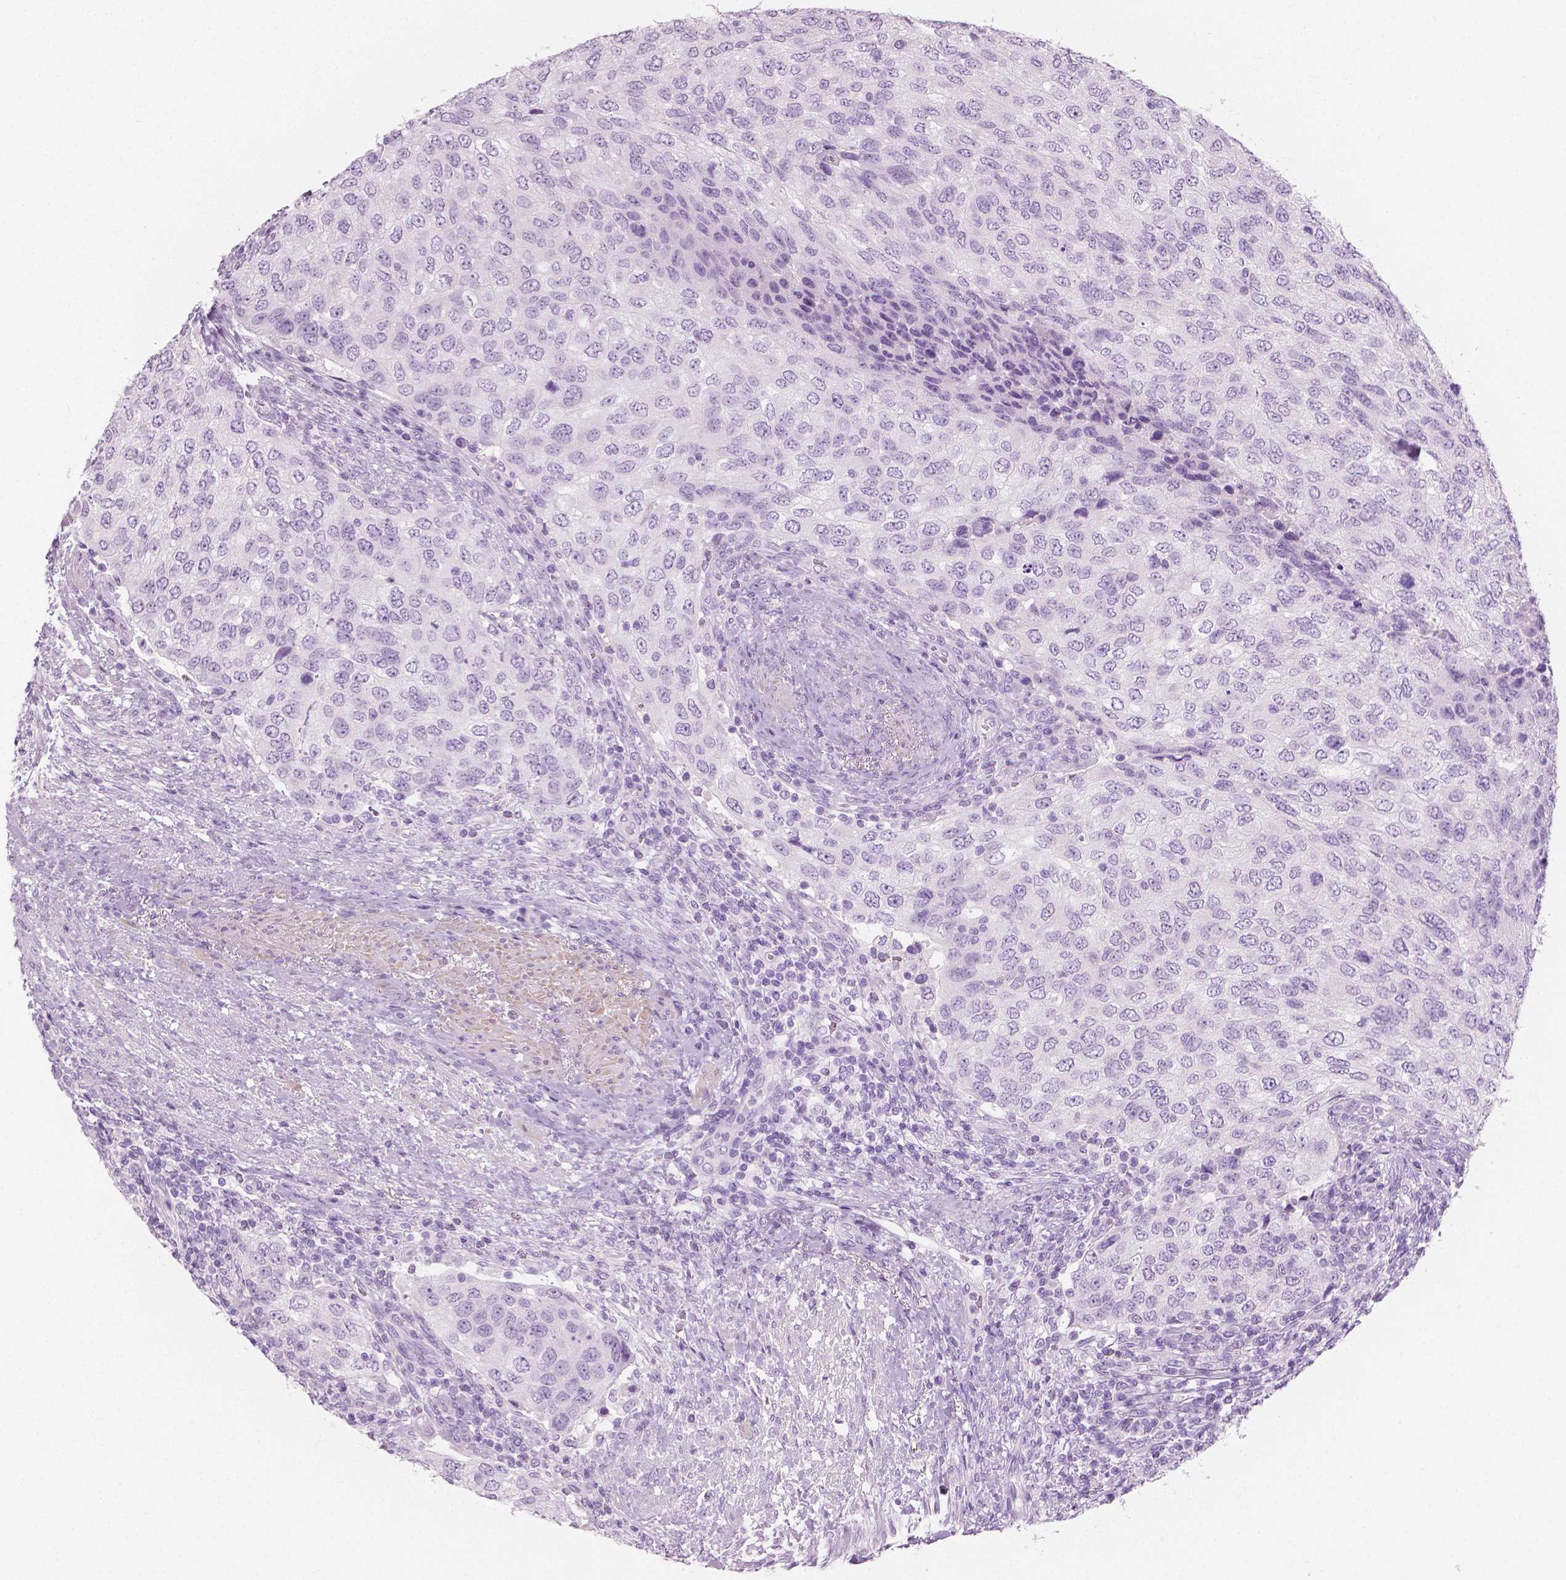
{"staining": {"intensity": "negative", "quantity": "none", "location": "none"}, "tissue": "urothelial cancer", "cell_type": "Tumor cells", "image_type": "cancer", "snomed": [{"axis": "morphology", "description": "Urothelial carcinoma, High grade"}, {"axis": "topography", "description": "Urinary bladder"}], "caption": "IHC photomicrograph of neoplastic tissue: human urothelial carcinoma (high-grade) stained with DAB (3,3'-diaminobenzidine) exhibits no significant protein staining in tumor cells. Nuclei are stained in blue.", "gene": "PLIN4", "patient": {"sex": "female", "age": 78}}